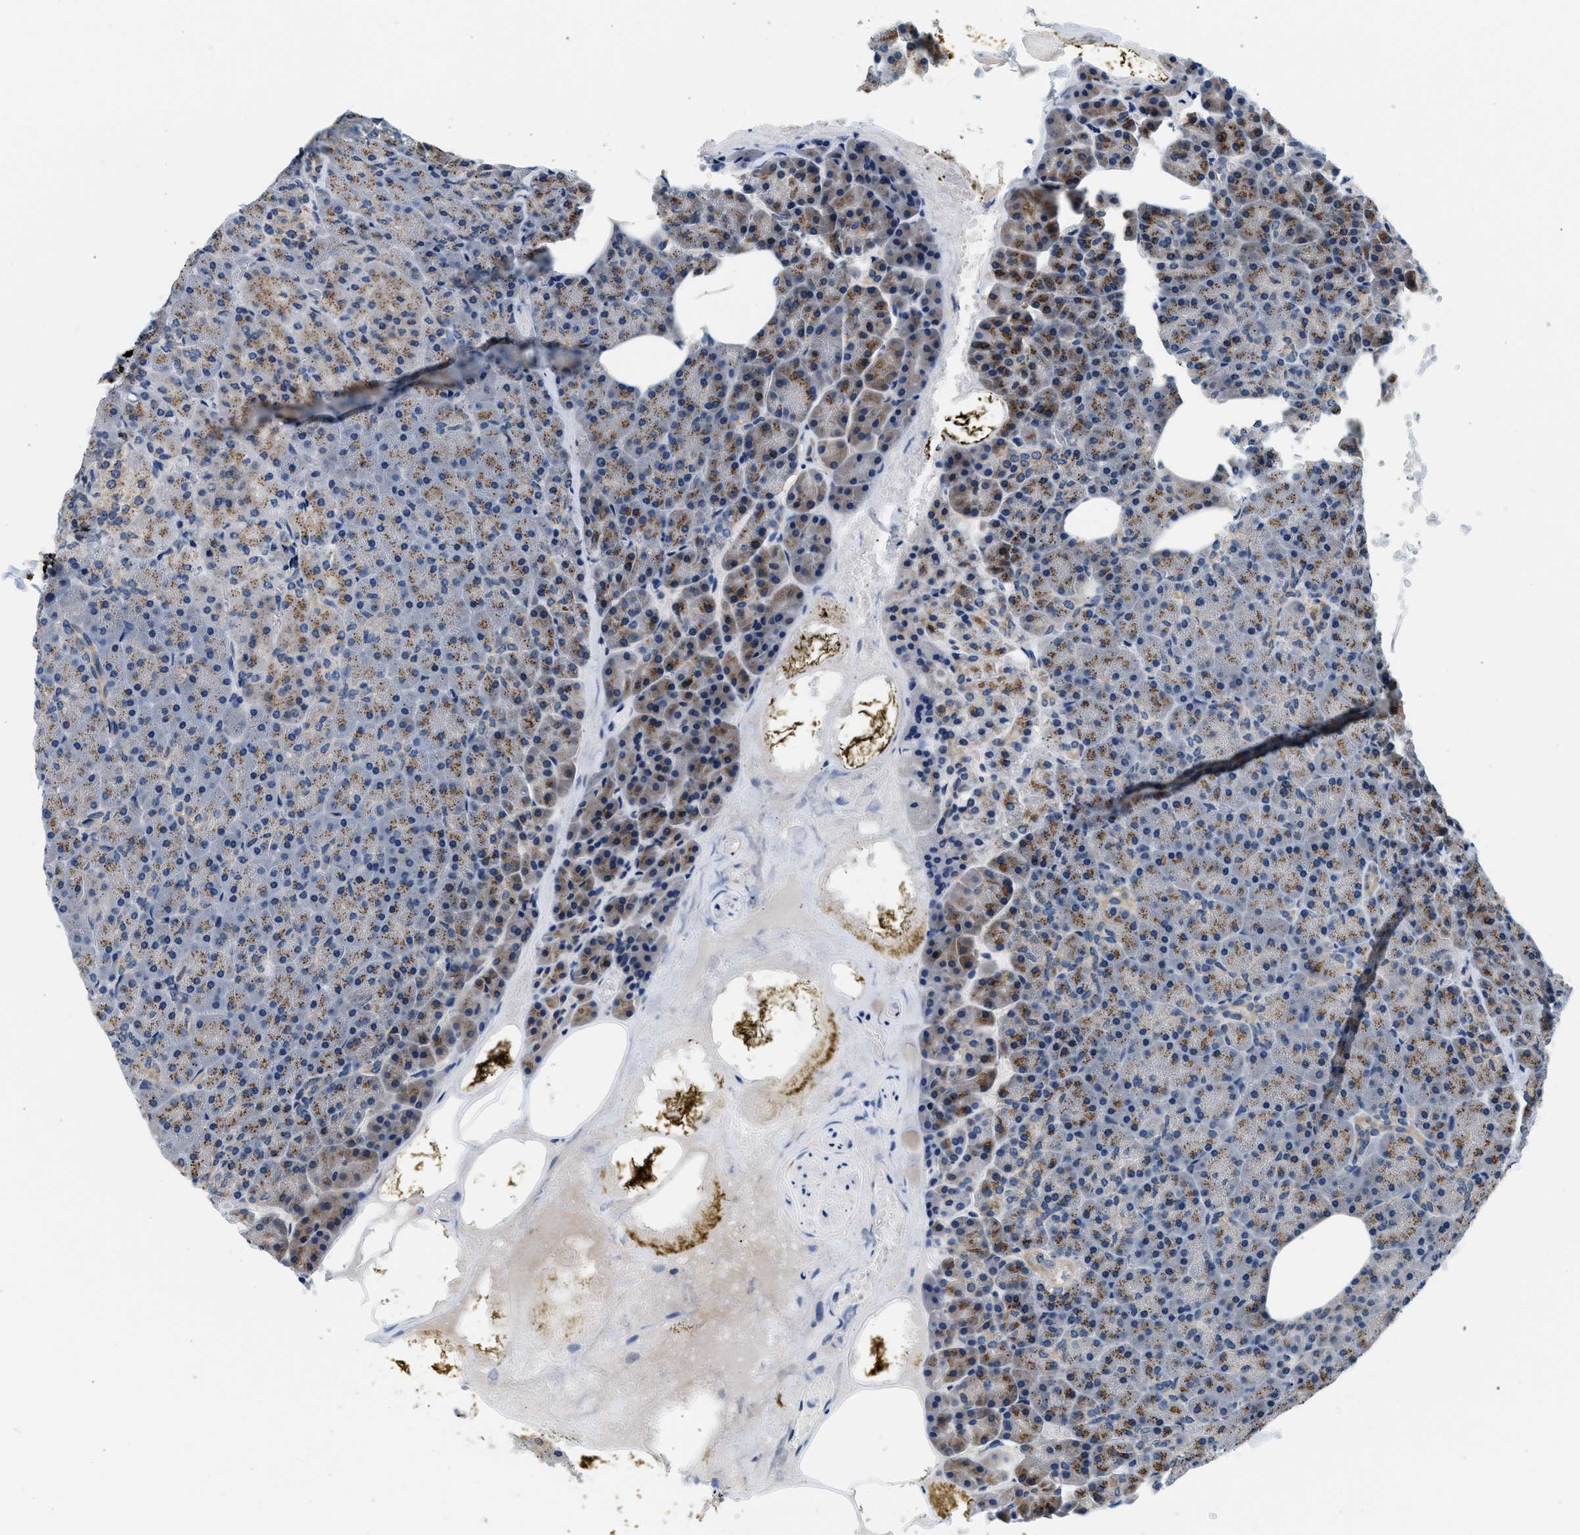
{"staining": {"intensity": "moderate", "quantity": "25%-75%", "location": "cytoplasmic/membranous"}, "tissue": "pancreas", "cell_type": "Exocrine glandular cells", "image_type": "normal", "snomed": [{"axis": "morphology", "description": "Normal tissue, NOS"}, {"axis": "topography", "description": "Pancreas"}], "caption": "Protein positivity by immunohistochemistry reveals moderate cytoplasmic/membranous staining in approximately 25%-75% of exocrine glandular cells in unremarkable pancreas.", "gene": "KCNMB2", "patient": {"sex": "female", "age": 35}}